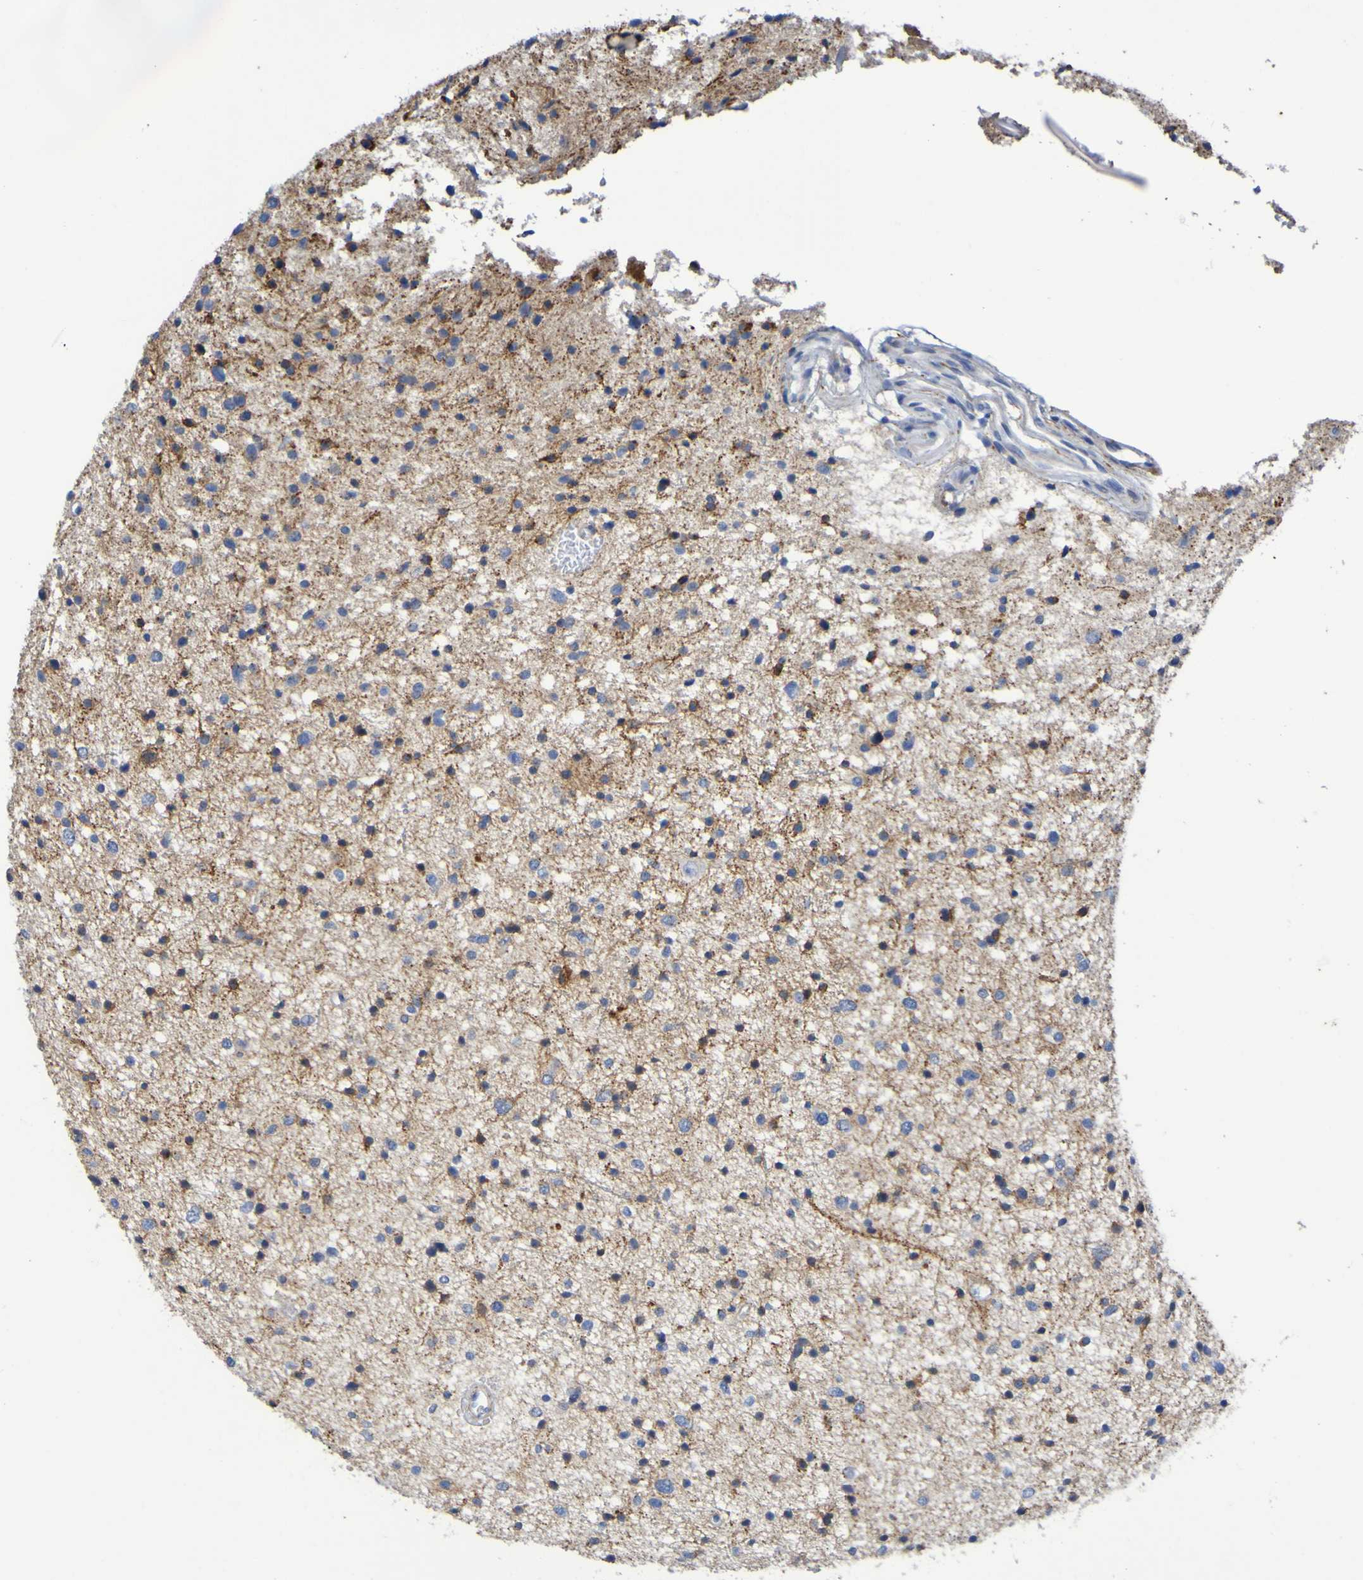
{"staining": {"intensity": "moderate", "quantity": "25%-75%", "location": "cytoplasmic/membranous"}, "tissue": "glioma", "cell_type": "Tumor cells", "image_type": "cancer", "snomed": [{"axis": "morphology", "description": "Glioma, malignant, Low grade"}, {"axis": "topography", "description": "Brain"}], "caption": "Protein positivity by immunohistochemistry displays moderate cytoplasmic/membranous staining in about 25%-75% of tumor cells in glioma. (DAB (3,3'-diaminobenzidine) IHC with brightfield microscopy, high magnification).", "gene": "C11orf24", "patient": {"sex": "female", "age": 37}}